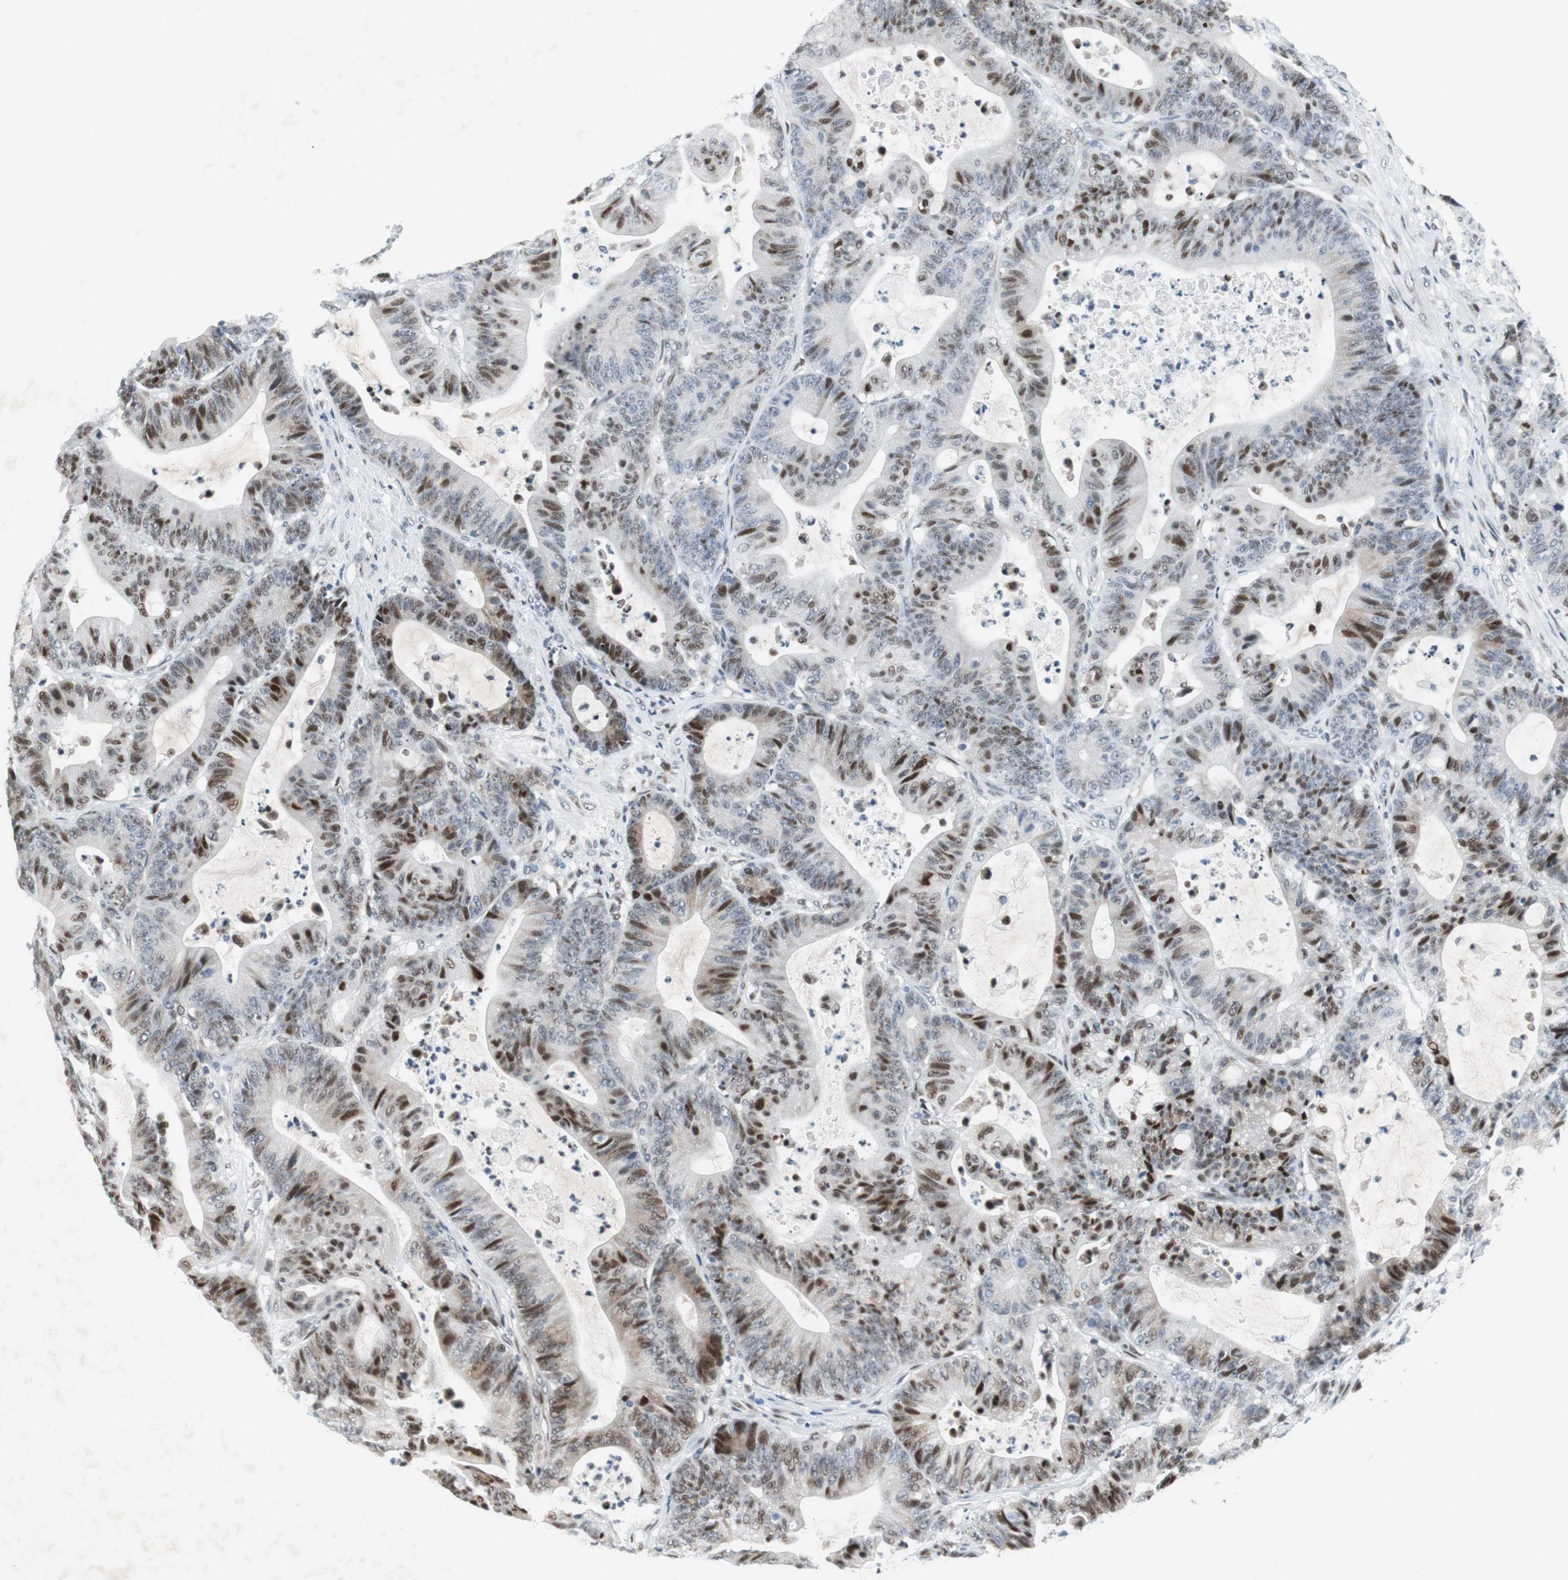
{"staining": {"intensity": "strong", "quantity": "25%-75%", "location": "nuclear"}, "tissue": "colorectal cancer", "cell_type": "Tumor cells", "image_type": "cancer", "snomed": [{"axis": "morphology", "description": "Adenocarcinoma, NOS"}, {"axis": "topography", "description": "Colon"}], "caption": "Human colorectal adenocarcinoma stained with a protein marker reveals strong staining in tumor cells.", "gene": "AJUBA", "patient": {"sex": "female", "age": 84}}